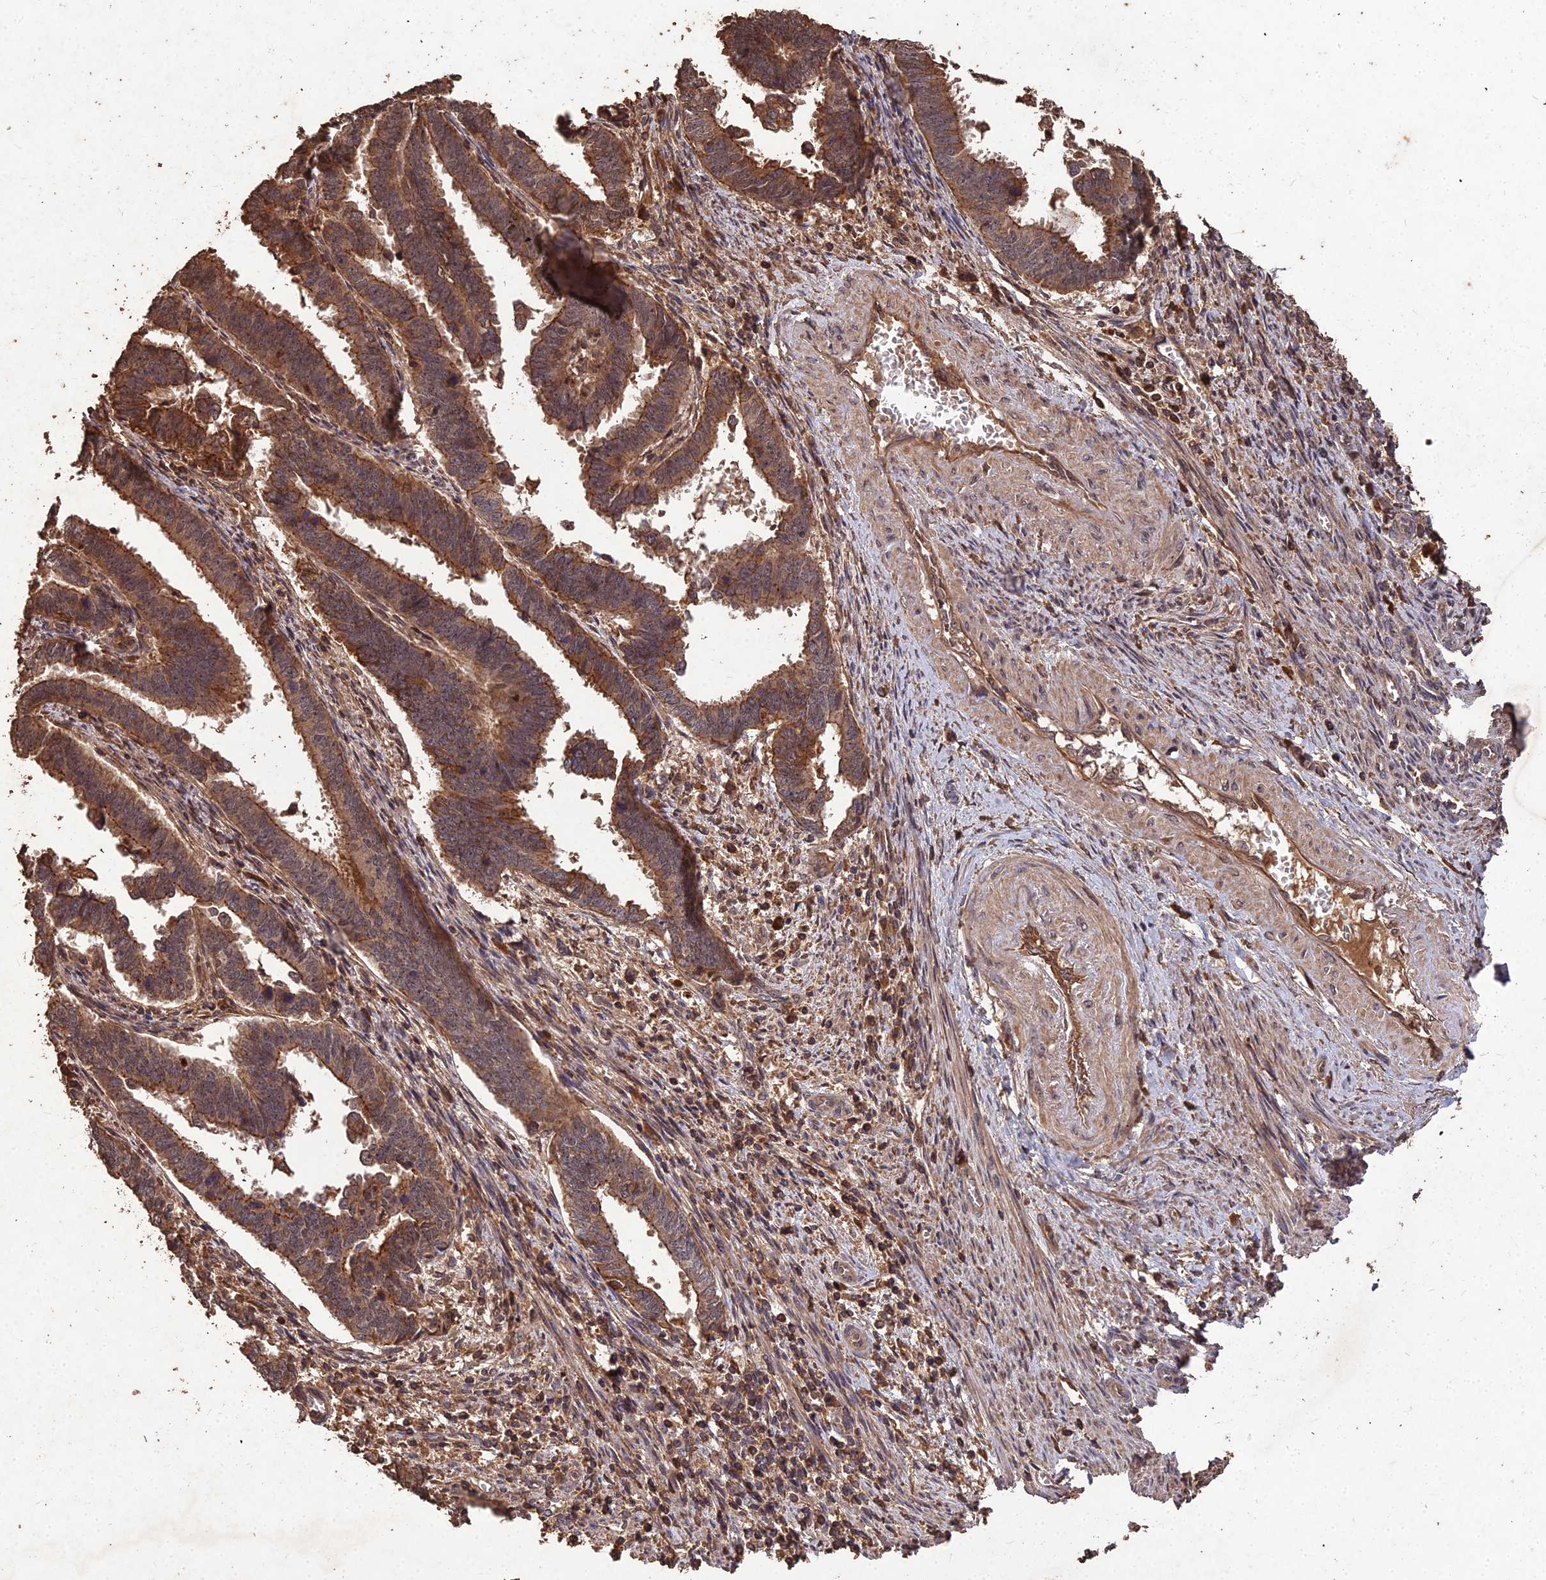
{"staining": {"intensity": "moderate", "quantity": ">75%", "location": "cytoplasmic/membranous"}, "tissue": "endometrial cancer", "cell_type": "Tumor cells", "image_type": "cancer", "snomed": [{"axis": "morphology", "description": "Adenocarcinoma, NOS"}, {"axis": "topography", "description": "Endometrium"}], "caption": "Immunohistochemical staining of endometrial cancer demonstrates moderate cytoplasmic/membranous protein expression in about >75% of tumor cells. (brown staining indicates protein expression, while blue staining denotes nuclei).", "gene": "SYMPK", "patient": {"sex": "female", "age": 75}}